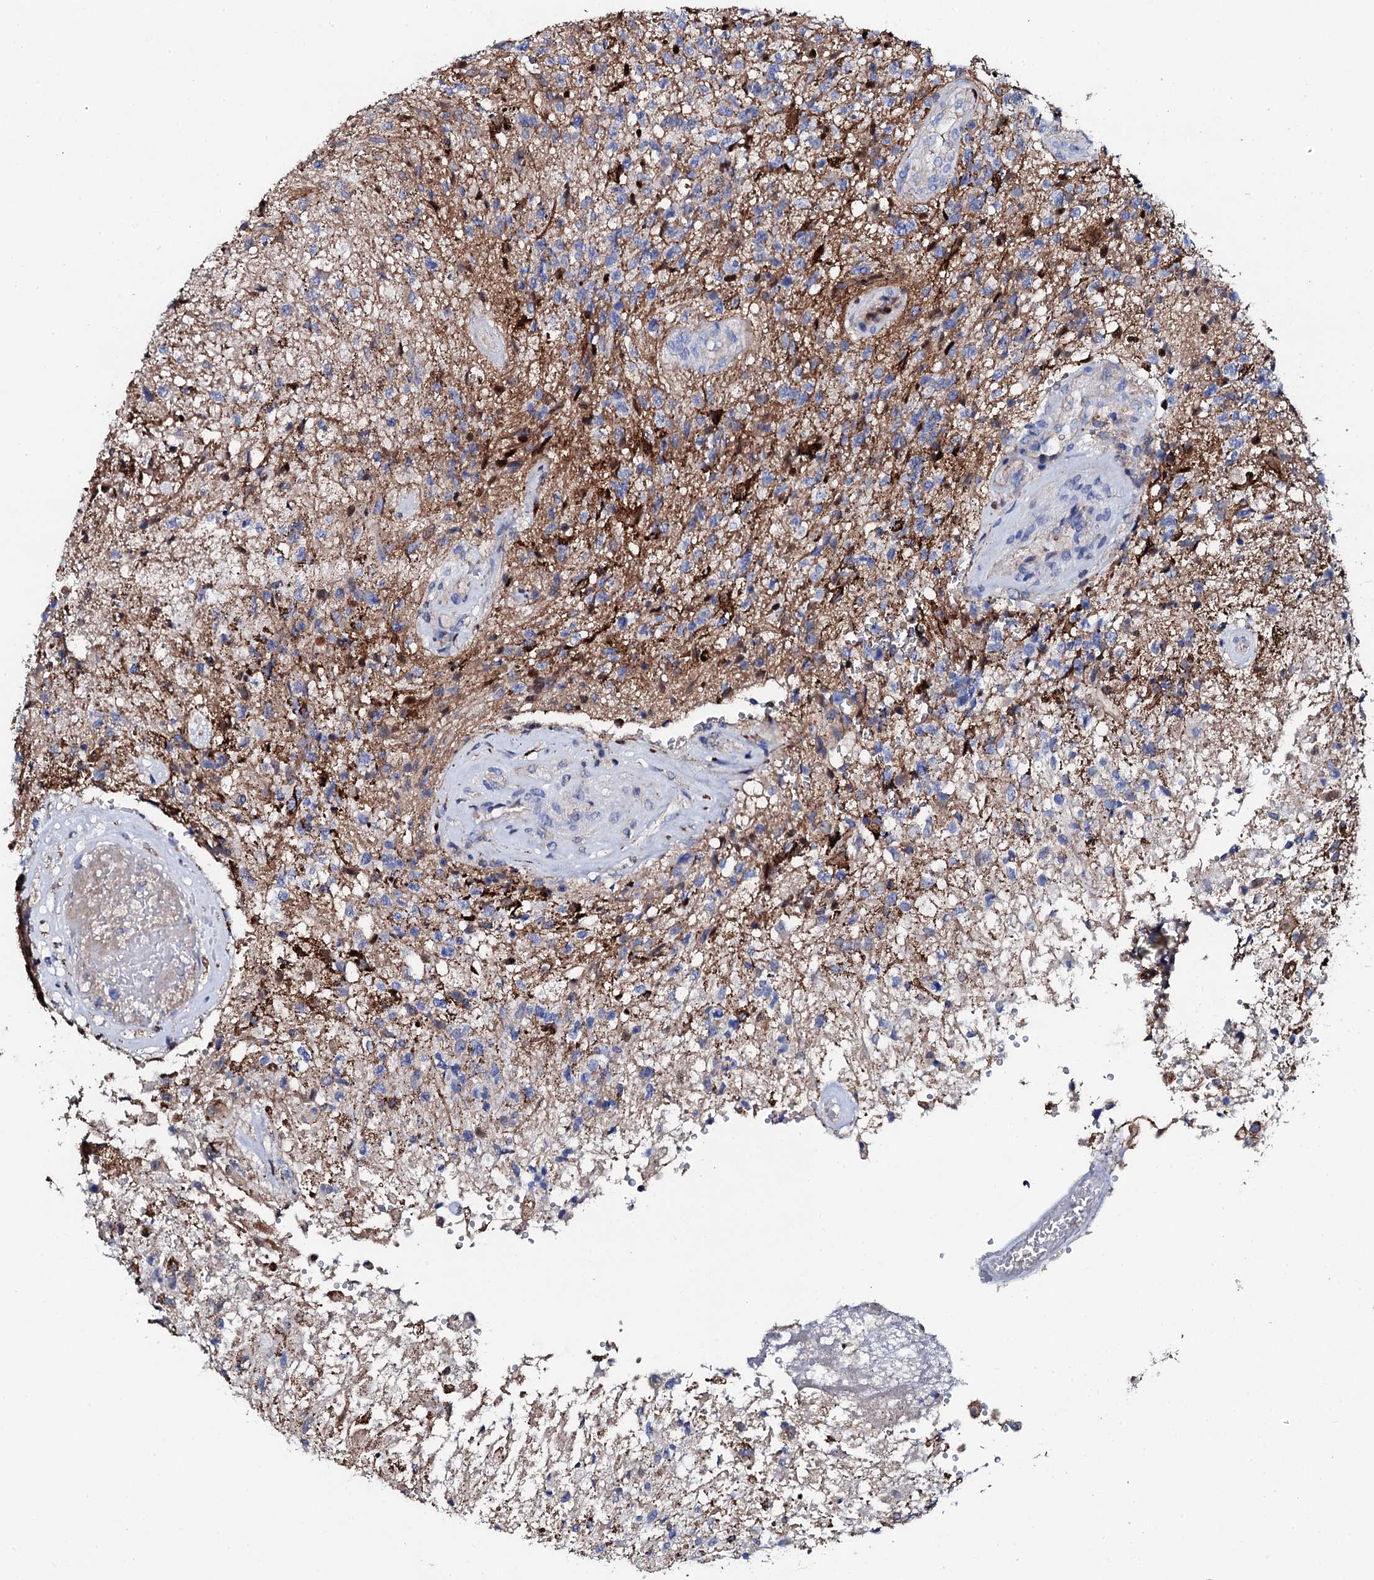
{"staining": {"intensity": "negative", "quantity": "none", "location": "none"}, "tissue": "glioma", "cell_type": "Tumor cells", "image_type": "cancer", "snomed": [{"axis": "morphology", "description": "Glioma, malignant, High grade"}, {"axis": "topography", "description": "Brain"}], "caption": "Immunohistochemistry photomicrograph of glioma stained for a protein (brown), which shows no expression in tumor cells.", "gene": "KLHL32", "patient": {"sex": "male", "age": 56}}